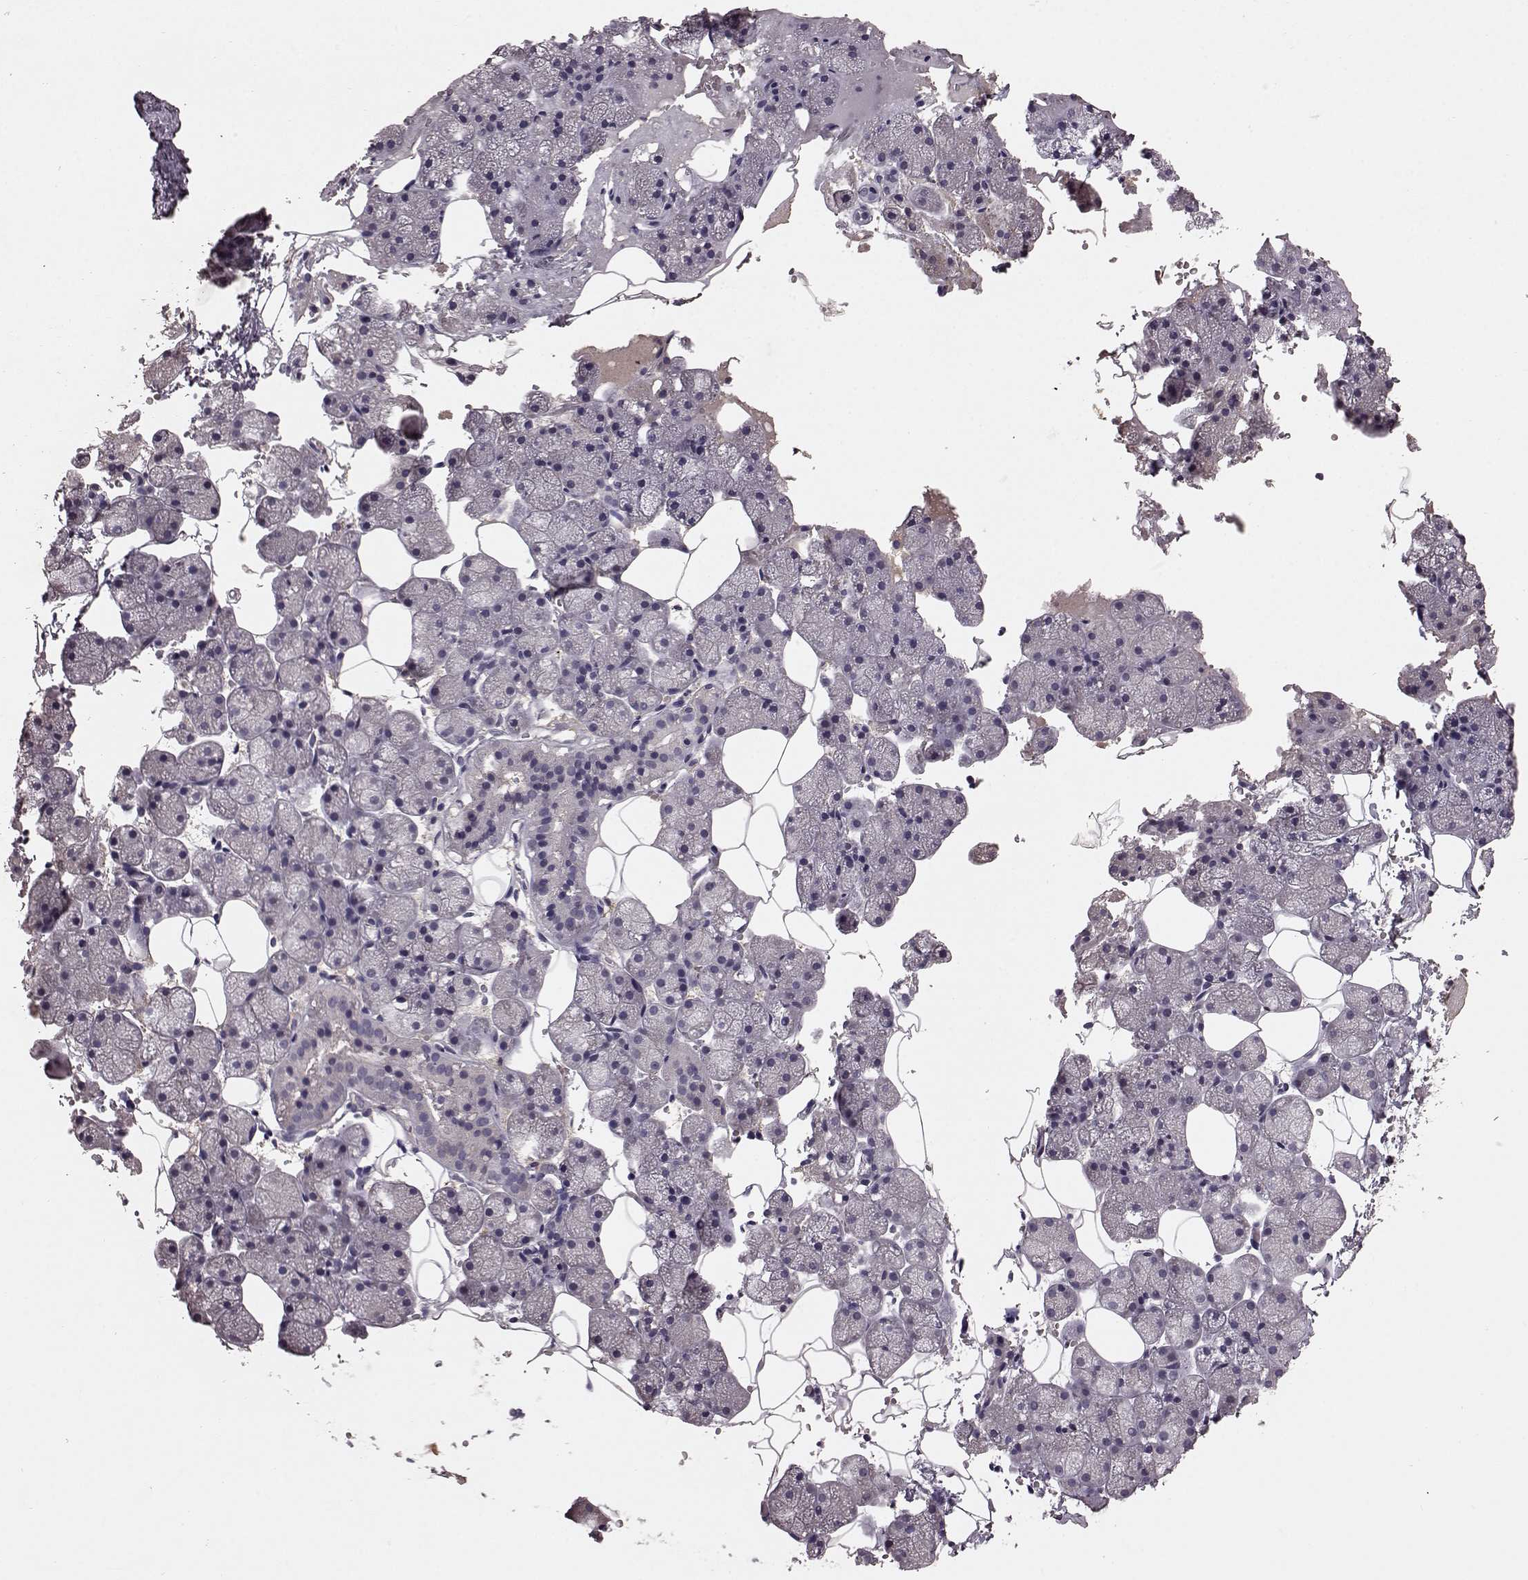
{"staining": {"intensity": "negative", "quantity": "none", "location": "none"}, "tissue": "salivary gland", "cell_type": "Glandular cells", "image_type": "normal", "snomed": [{"axis": "morphology", "description": "Normal tissue, NOS"}, {"axis": "topography", "description": "Salivary gland"}], "caption": "This histopathology image is of unremarkable salivary gland stained with IHC to label a protein in brown with the nuclei are counter-stained blue. There is no staining in glandular cells.", "gene": "FRRS1L", "patient": {"sex": "male", "age": 38}}